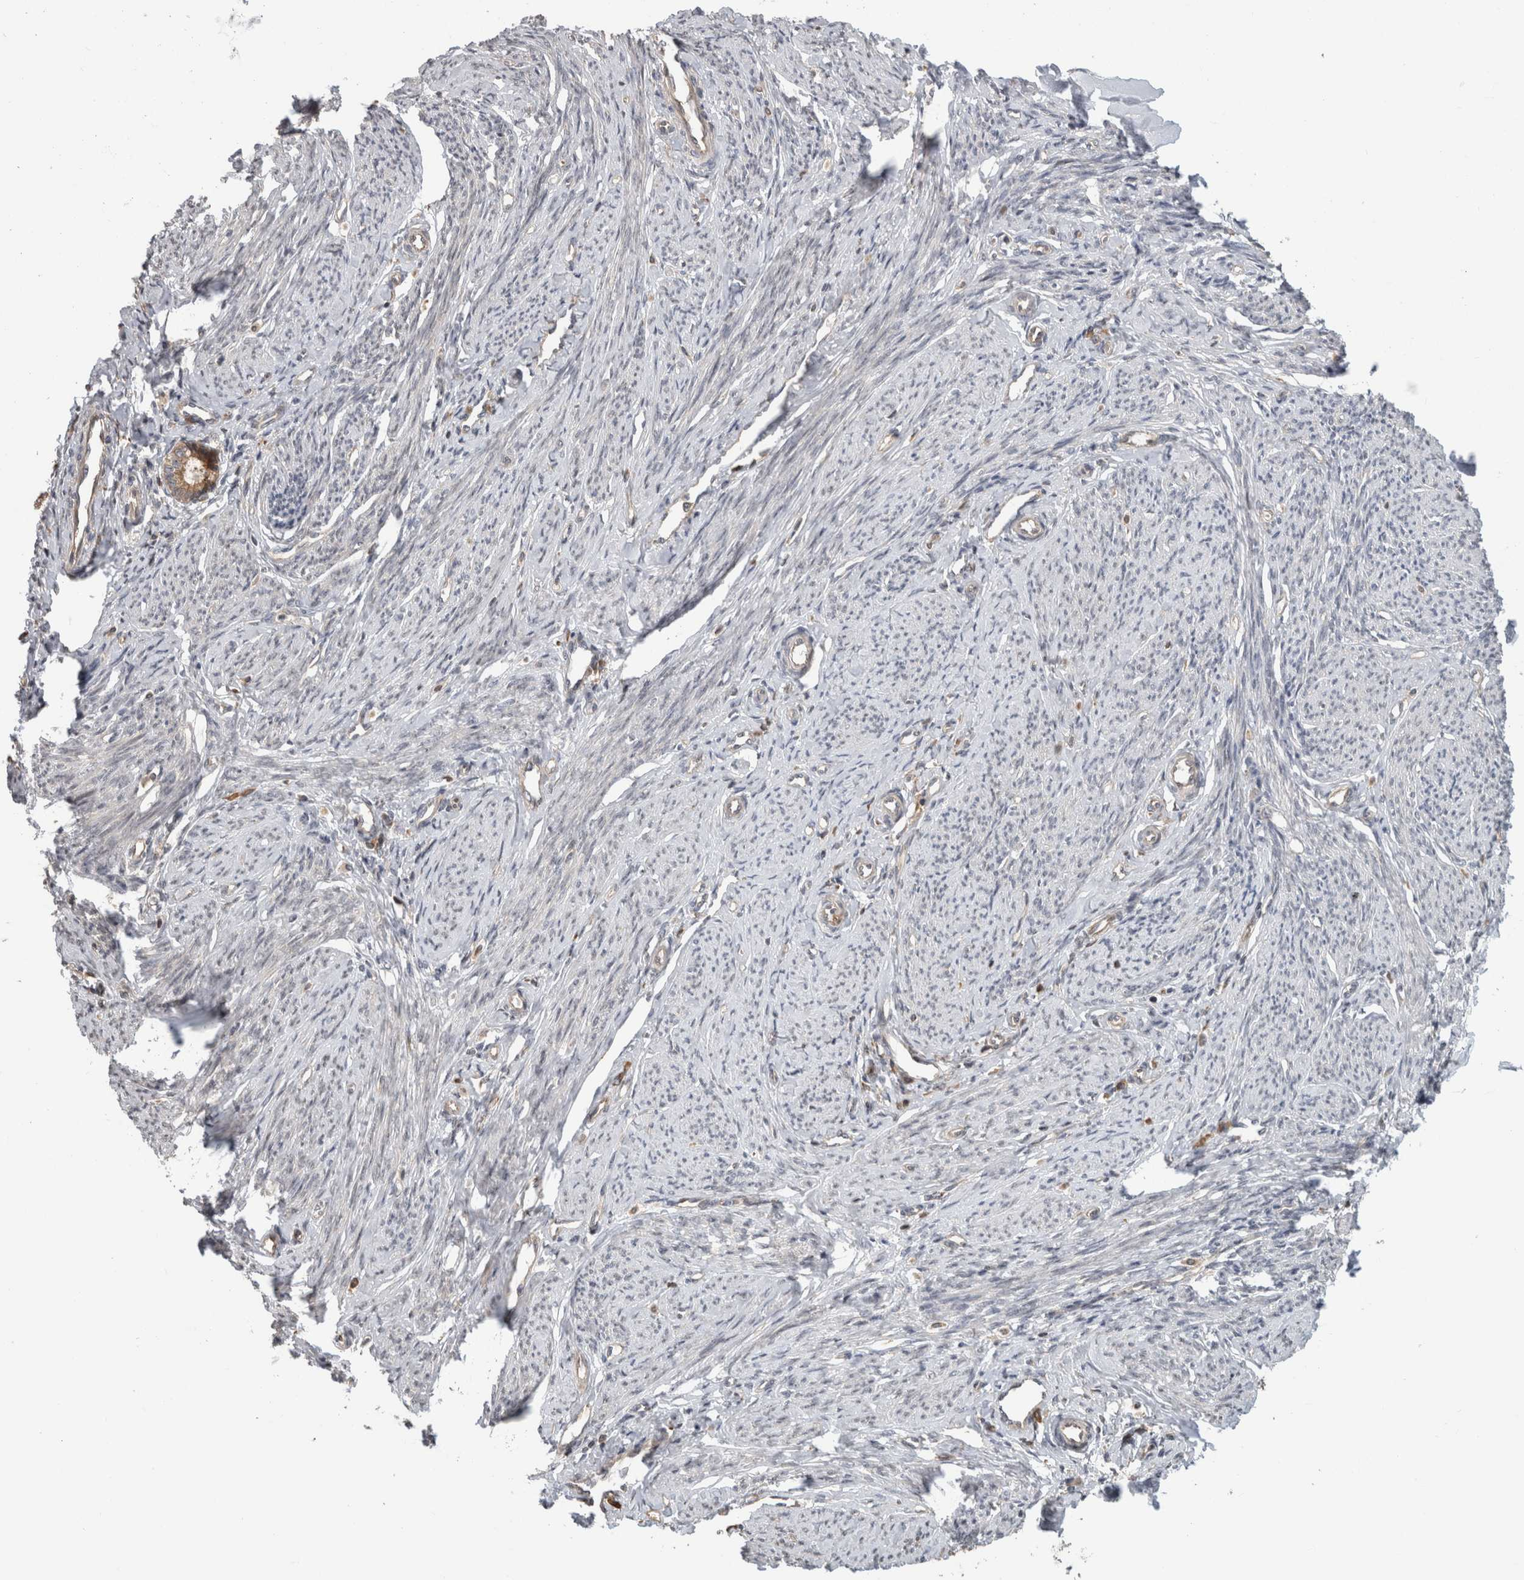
{"staining": {"intensity": "negative", "quantity": "none", "location": "none"}, "tissue": "endometrium", "cell_type": "Cells in endometrial stroma", "image_type": "normal", "snomed": [{"axis": "morphology", "description": "Normal tissue, NOS"}, {"axis": "topography", "description": "Endometrium"}], "caption": "Immunohistochemical staining of normal endometrium displays no significant expression in cells in endometrial stroma.", "gene": "PARP6", "patient": {"sex": "female", "age": 56}}